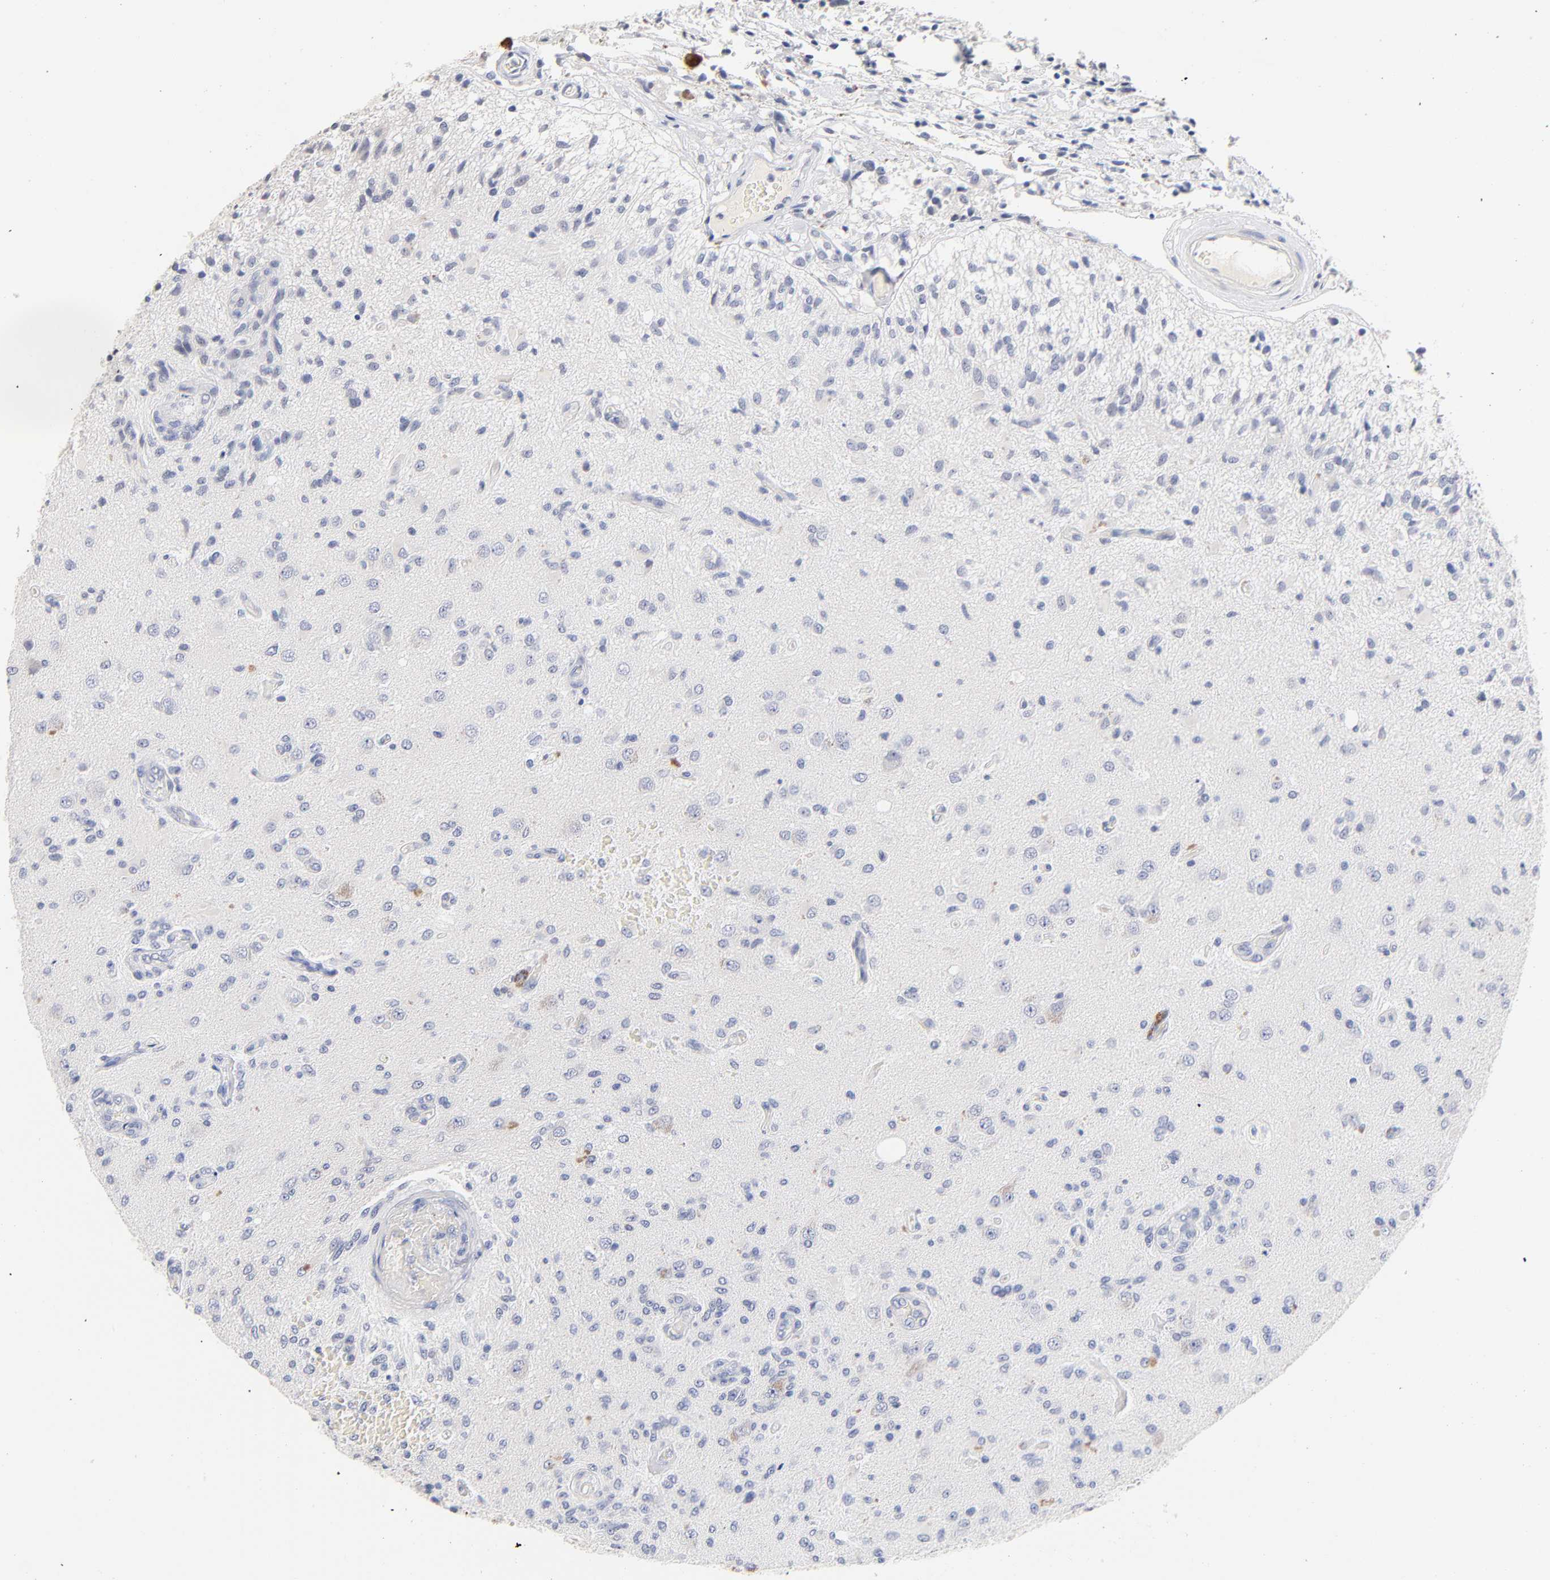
{"staining": {"intensity": "weak", "quantity": "<25%", "location": "cytoplasmic/membranous"}, "tissue": "glioma", "cell_type": "Tumor cells", "image_type": "cancer", "snomed": [{"axis": "morphology", "description": "Normal tissue, NOS"}, {"axis": "morphology", "description": "Glioma, malignant, High grade"}, {"axis": "topography", "description": "Cerebral cortex"}], "caption": "Tumor cells show no significant staining in malignant glioma (high-grade). Brightfield microscopy of immunohistochemistry stained with DAB (3,3'-diaminobenzidine) (brown) and hematoxylin (blue), captured at high magnification.", "gene": "ORC2", "patient": {"sex": "male", "age": 77}}